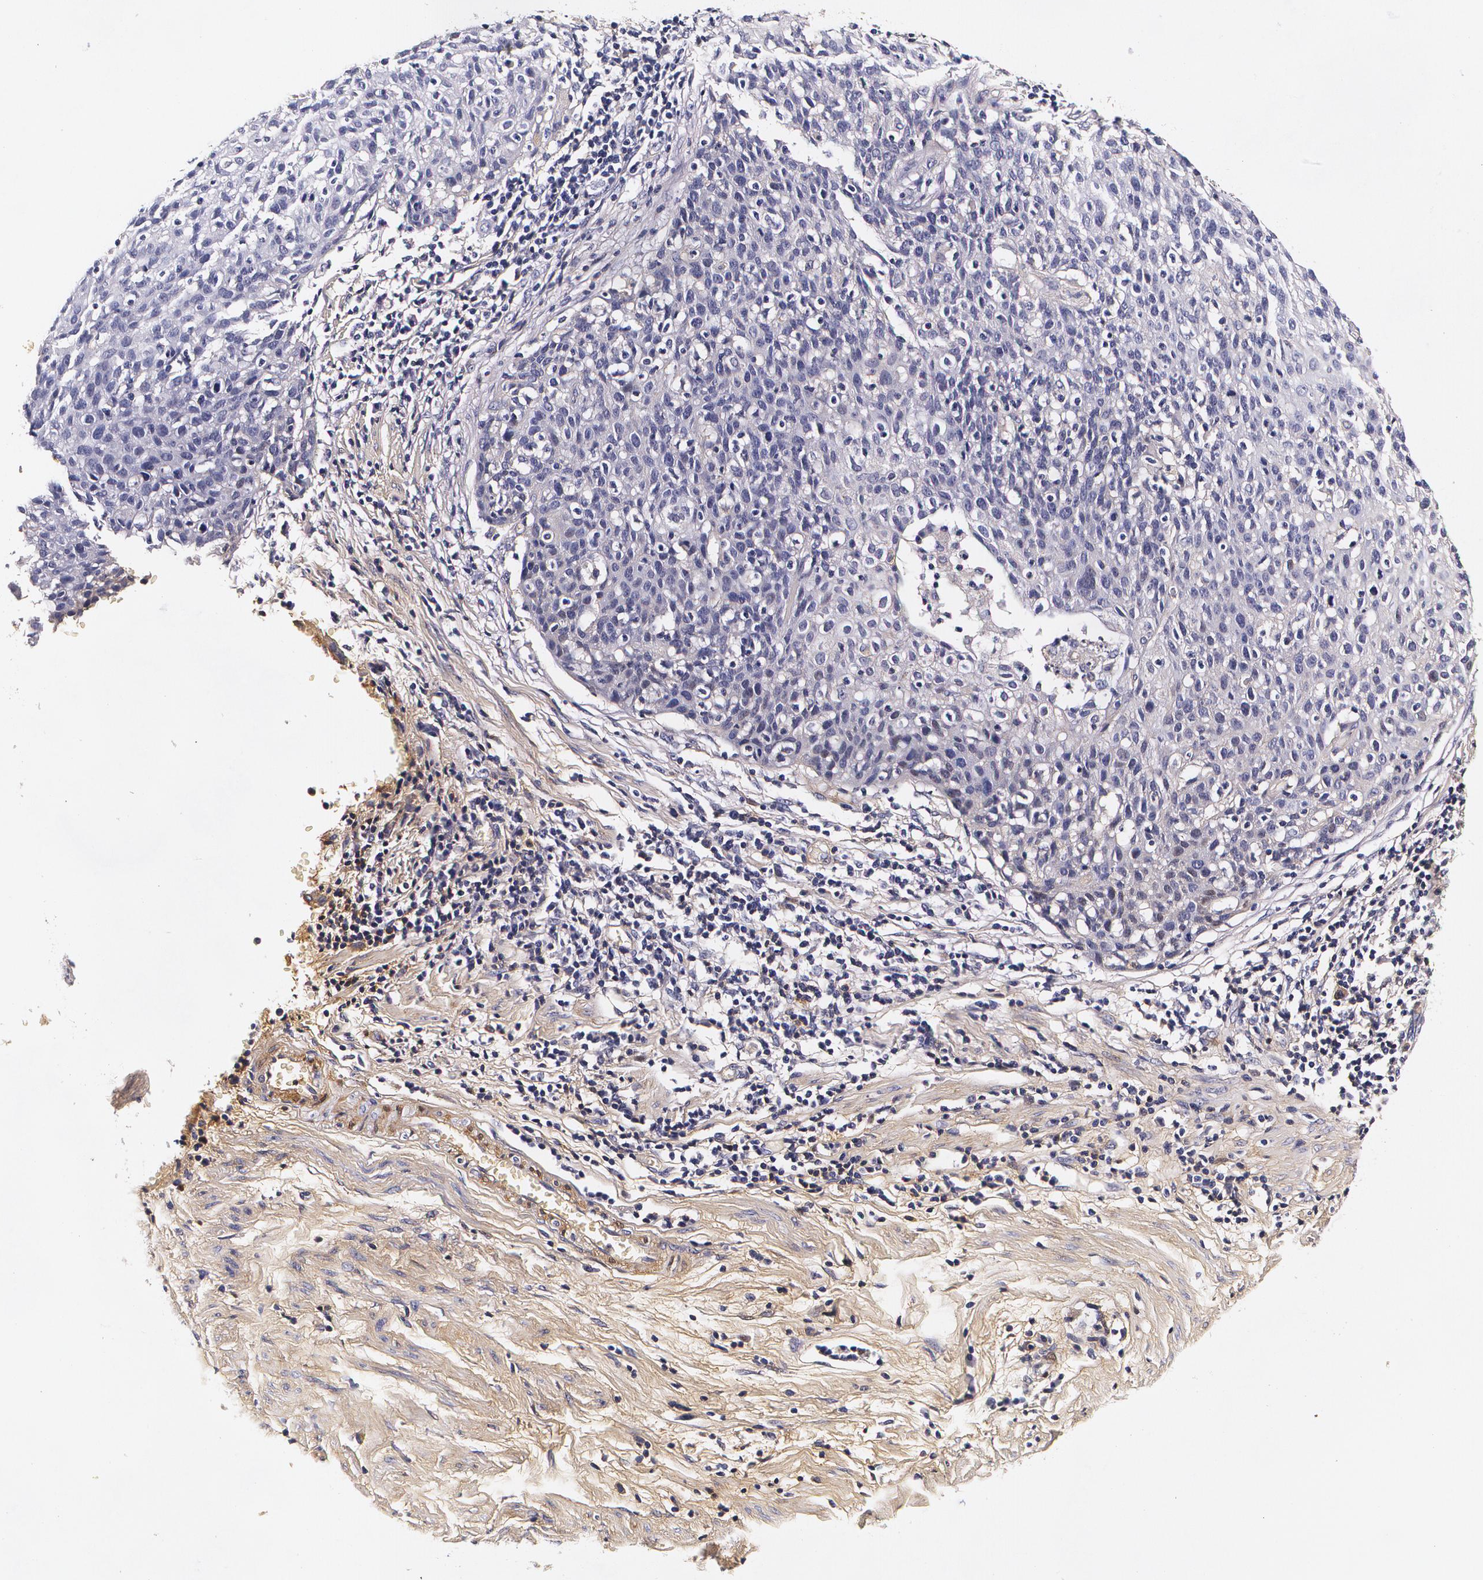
{"staining": {"intensity": "negative", "quantity": "none", "location": "none"}, "tissue": "cervical cancer", "cell_type": "Tumor cells", "image_type": "cancer", "snomed": [{"axis": "morphology", "description": "Squamous cell carcinoma, NOS"}, {"axis": "topography", "description": "Cervix"}], "caption": "IHC histopathology image of squamous cell carcinoma (cervical) stained for a protein (brown), which reveals no staining in tumor cells.", "gene": "TTR", "patient": {"sex": "female", "age": 38}}